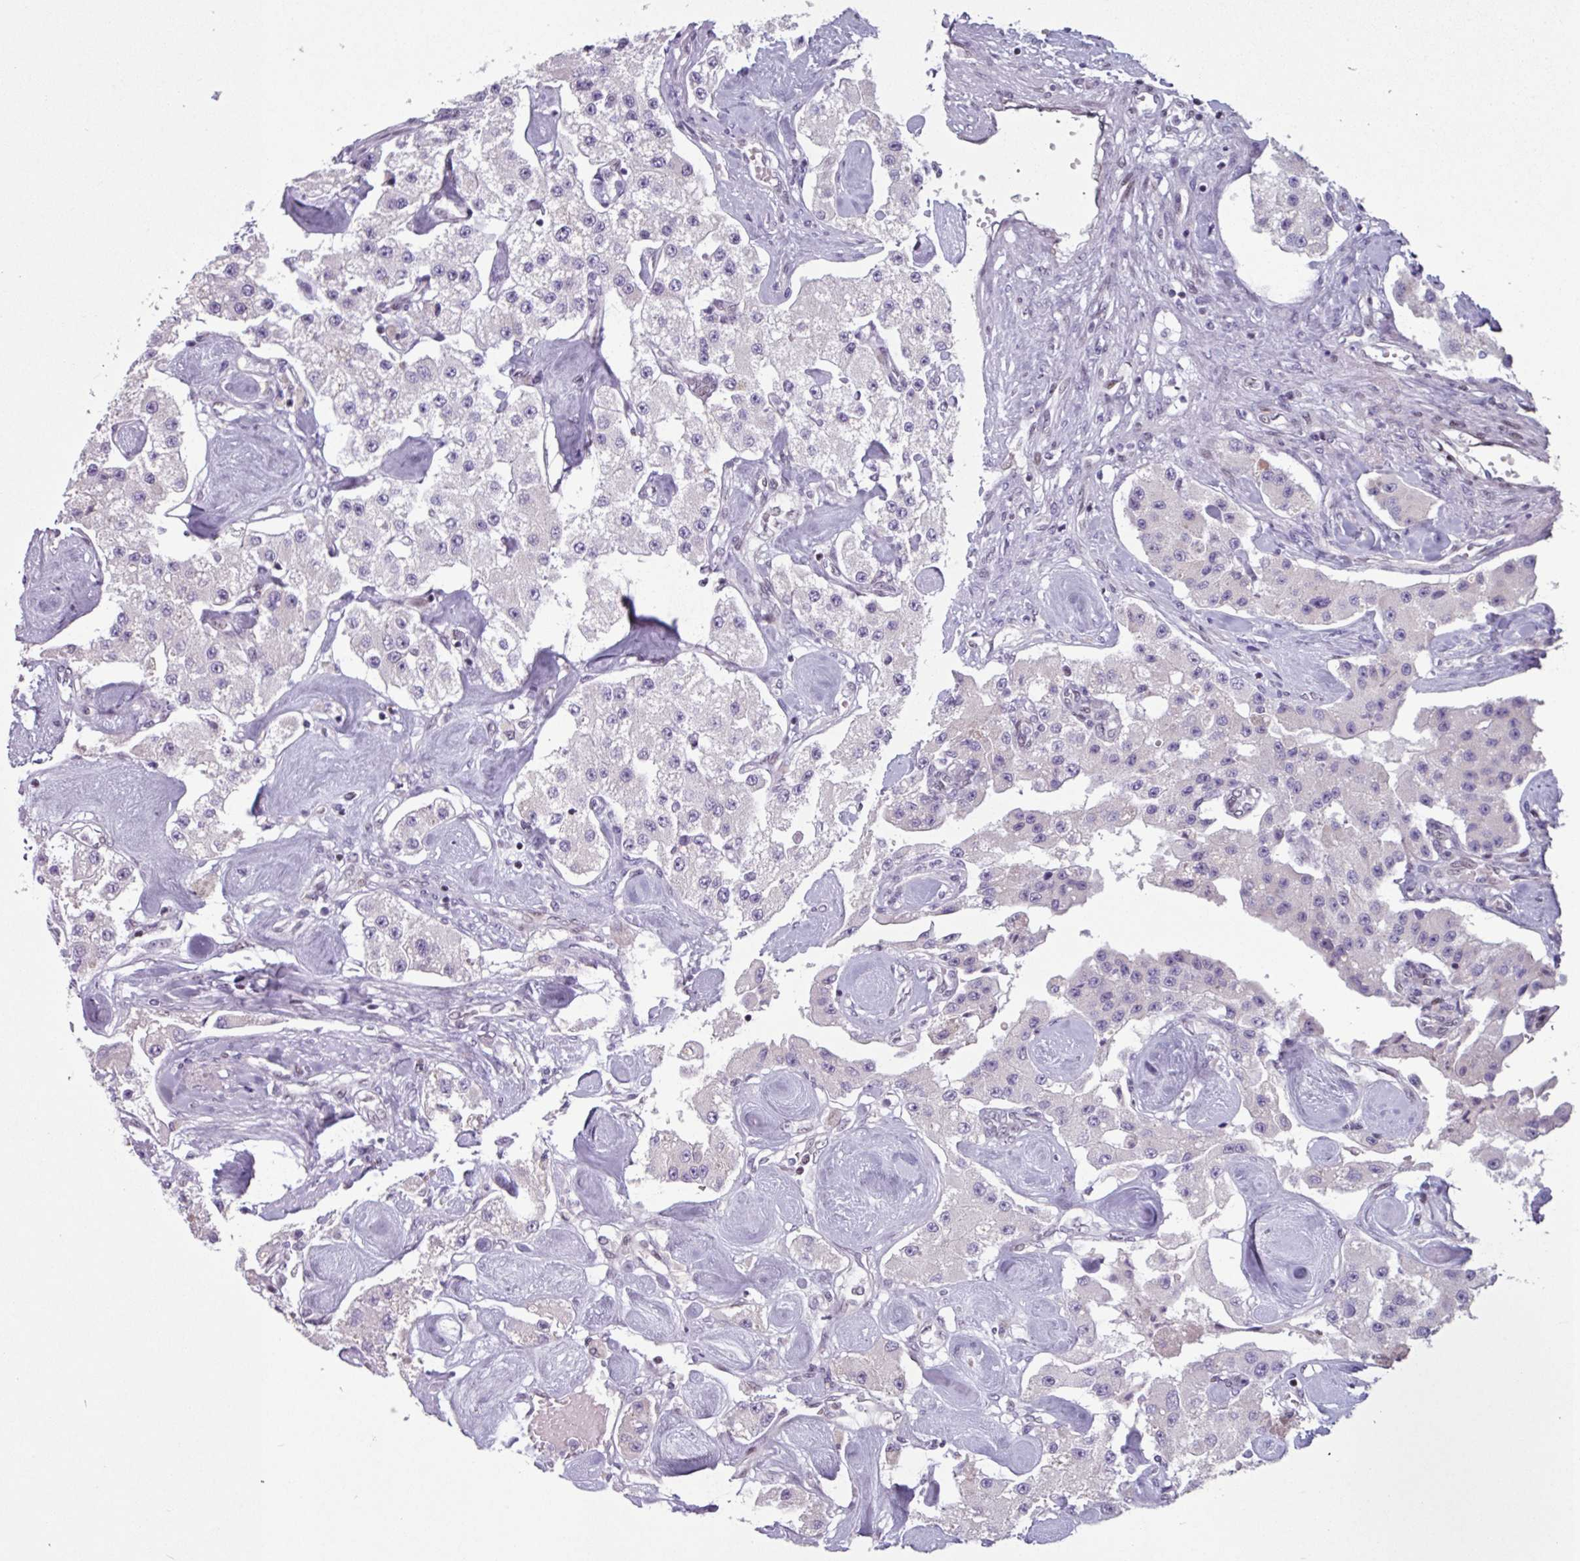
{"staining": {"intensity": "negative", "quantity": "none", "location": "none"}, "tissue": "carcinoid", "cell_type": "Tumor cells", "image_type": "cancer", "snomed": [{"axis": "morphology", "description": "Carcinoid, malignant, NOS"}, {"axis": "topography", "description": "Pancreas"}], "caption": "The image reveals no significant staining in tumor cells of carcinoid (malignant). The staining was performed using DAB to visualize the protein expression in brown, while the nuclei were stained in blue with hematoxylin (Magnification: 20x).", "gene": "ZNF575", "patient": {"sex": "male", "age": 41}}